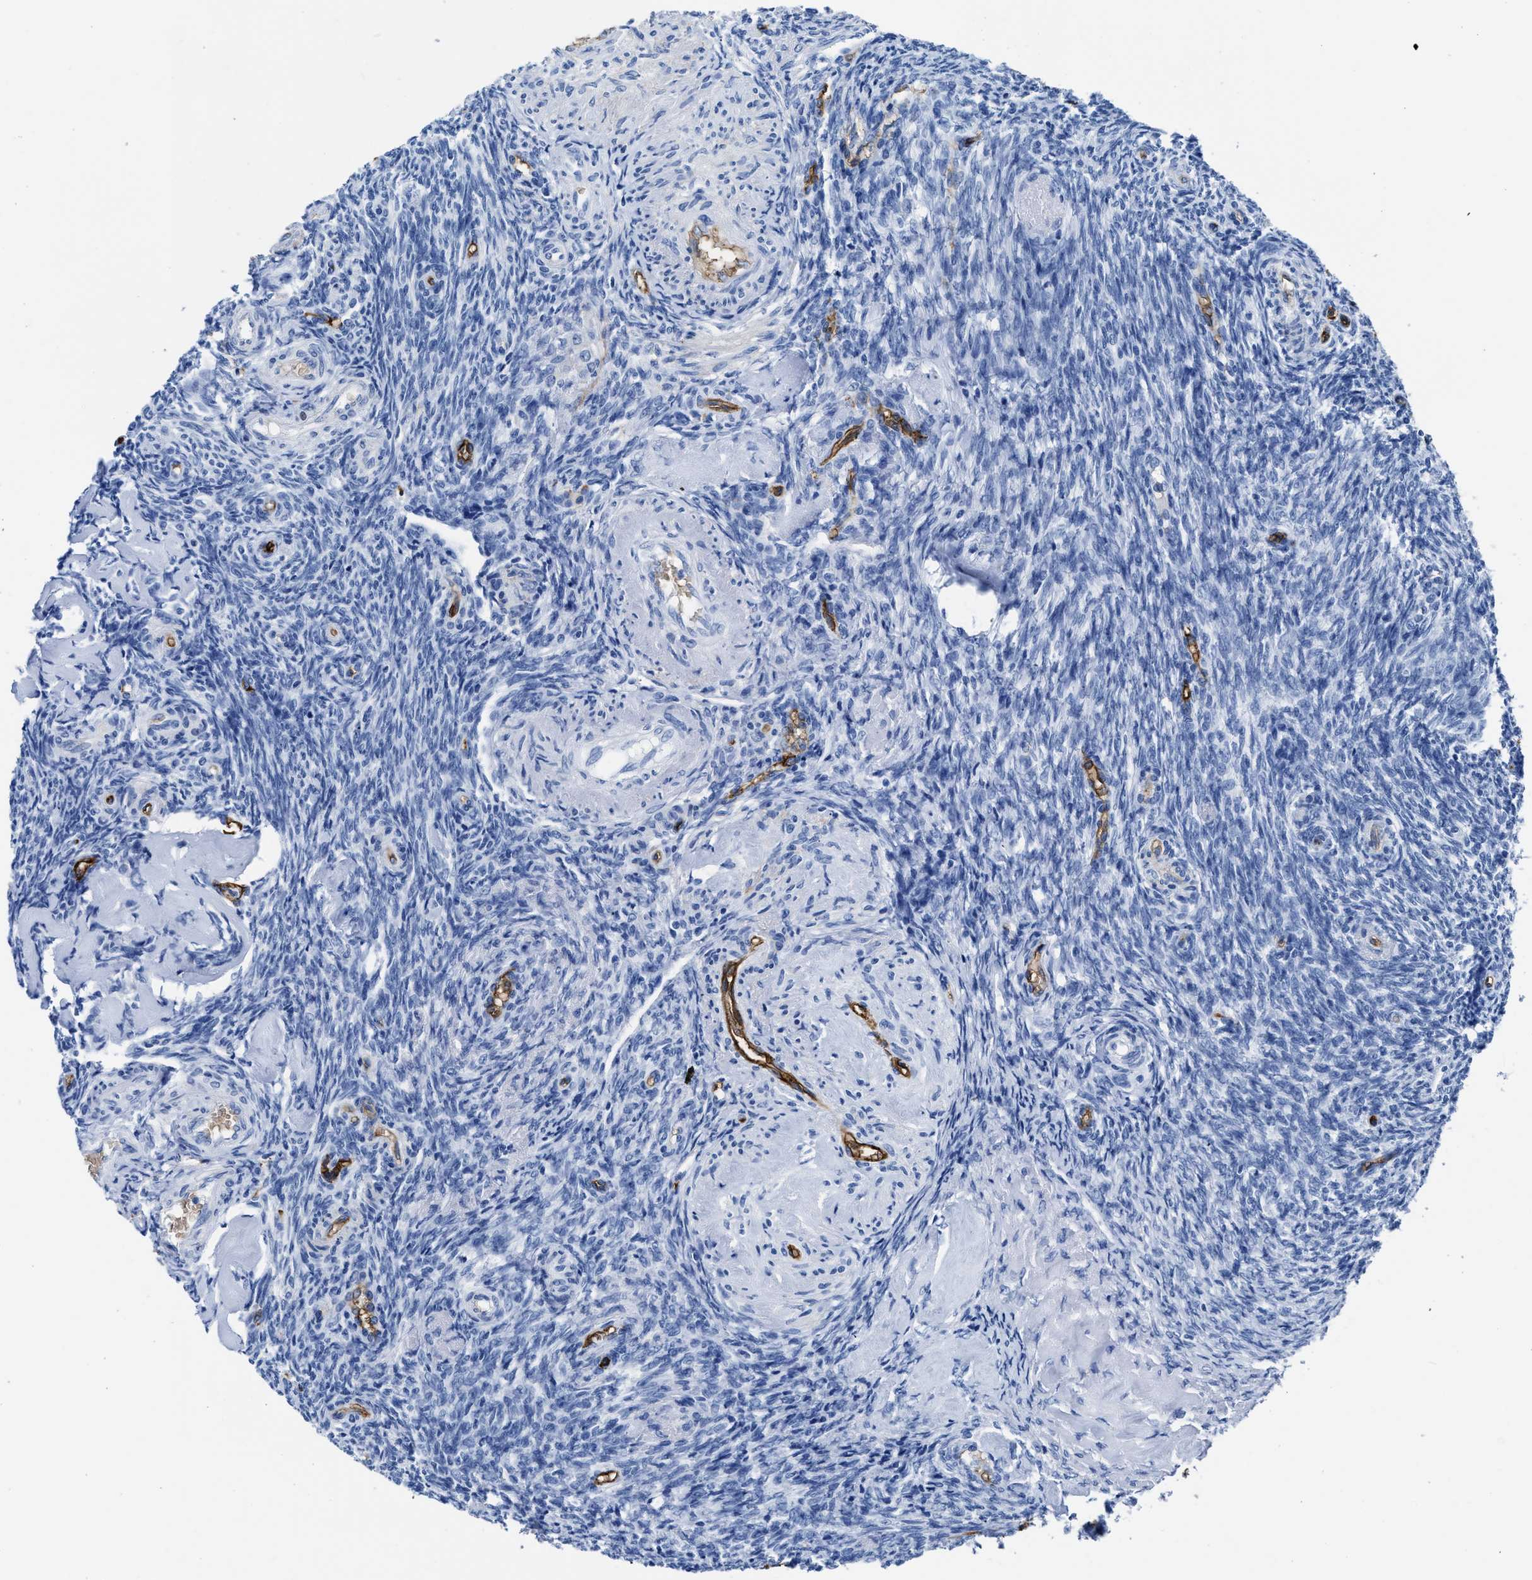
{"staining": {"intensity": "negative", "quantity": "none", "location": "none"}, "tissue": "ovary", "cell_type": "Ovarian stroma cells", "image_type": "normal", "snomed": [{"axis": "morphology", "description": "Normal tissue, NOS"}, {"axis": "topography", "description": "Ovary"}], "caption": "Immunohistochemistry of normal human ovary displays no staining in ovarian stroma cells. The staining is performed using DAB (3,3'-diaminobenzidine) brown chromogen with nuclei counter-stained in using hematoxylin.", "gene": "AQP1", "patient": {"sex": "female", "age": 41}}